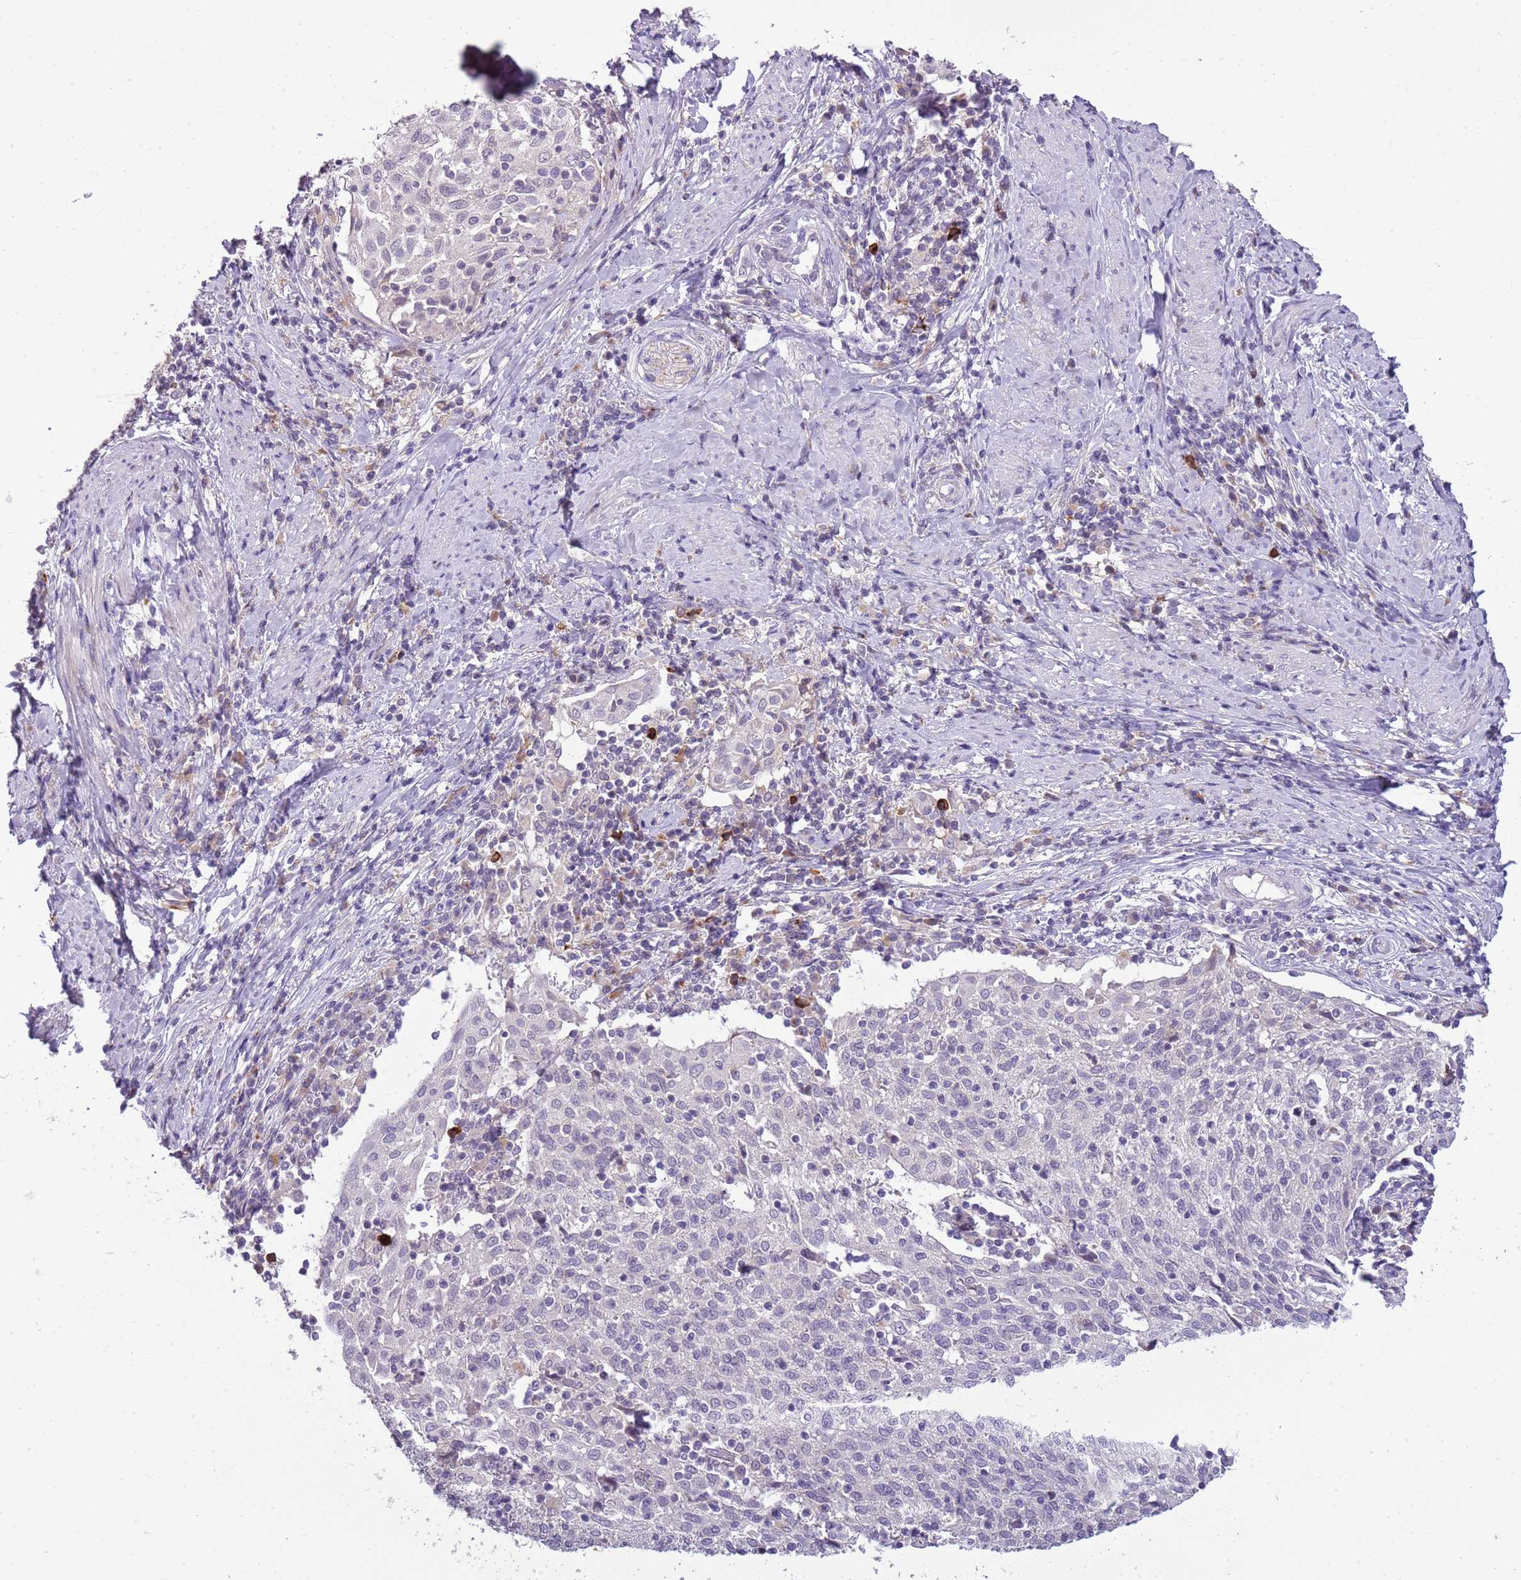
{"staining": {"intensity": "negative", "quantity": "none", "location": "none"}, "tissue": "cervical cancer", "cell_type": "Tumor cells", "image_type": "cancer", "snomed": [{"axis": "morphology", "description": "Squamous cell carcinoma, NOS"}, {"axis": "topography", "description": "Cervix"}], "caption": "DAB immunohistochemical staining of cervical squamous cell carcinoma displays no significant staining in tumor cells.", "gene": "SCAMP5", "patient": {"sex": "female", "age": 52}}